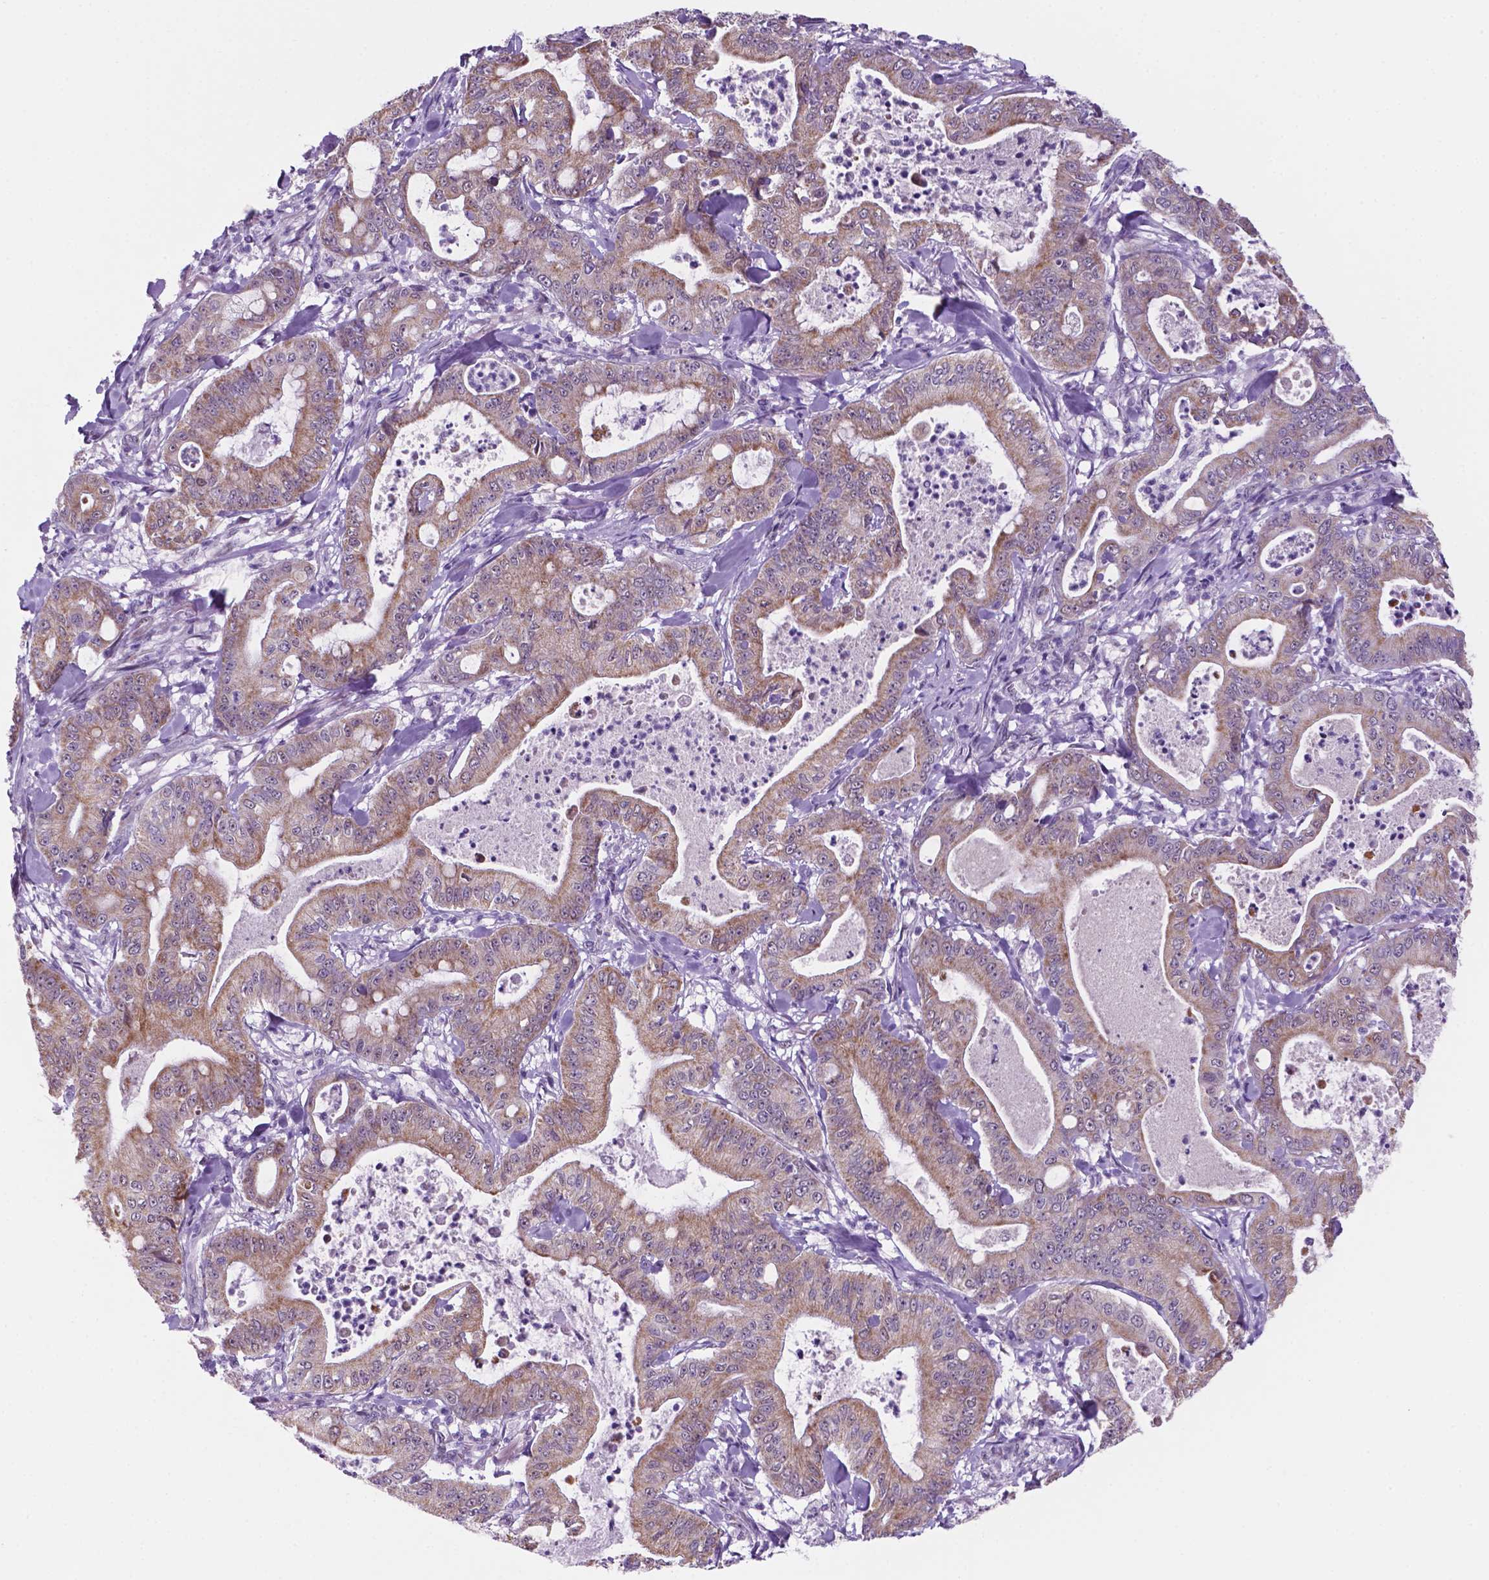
{"staining": {"intensity": "weak", "quantity": "25%-75%", "location": "cytoplasmic/membranous,nuclear"}, "tissue": "pancreatic cancer", "cell_type": "Tumor cells", "image_type": "cancer", "snomed": [{"axis": "morphology", "description": "Adenocarcinoma, NOS"}, {"axis": "topography", "description": "Pancreas"}], "caption": "A high-resolution histopathology image shows IHC staining of pancreatic cancer, which displays weak cytoplasmic/membranous and nuclear expression in approximately 25%-75% of tumor cells.", "gene": "C18orf21", "patient": {"sex": "male", "age": 71}}